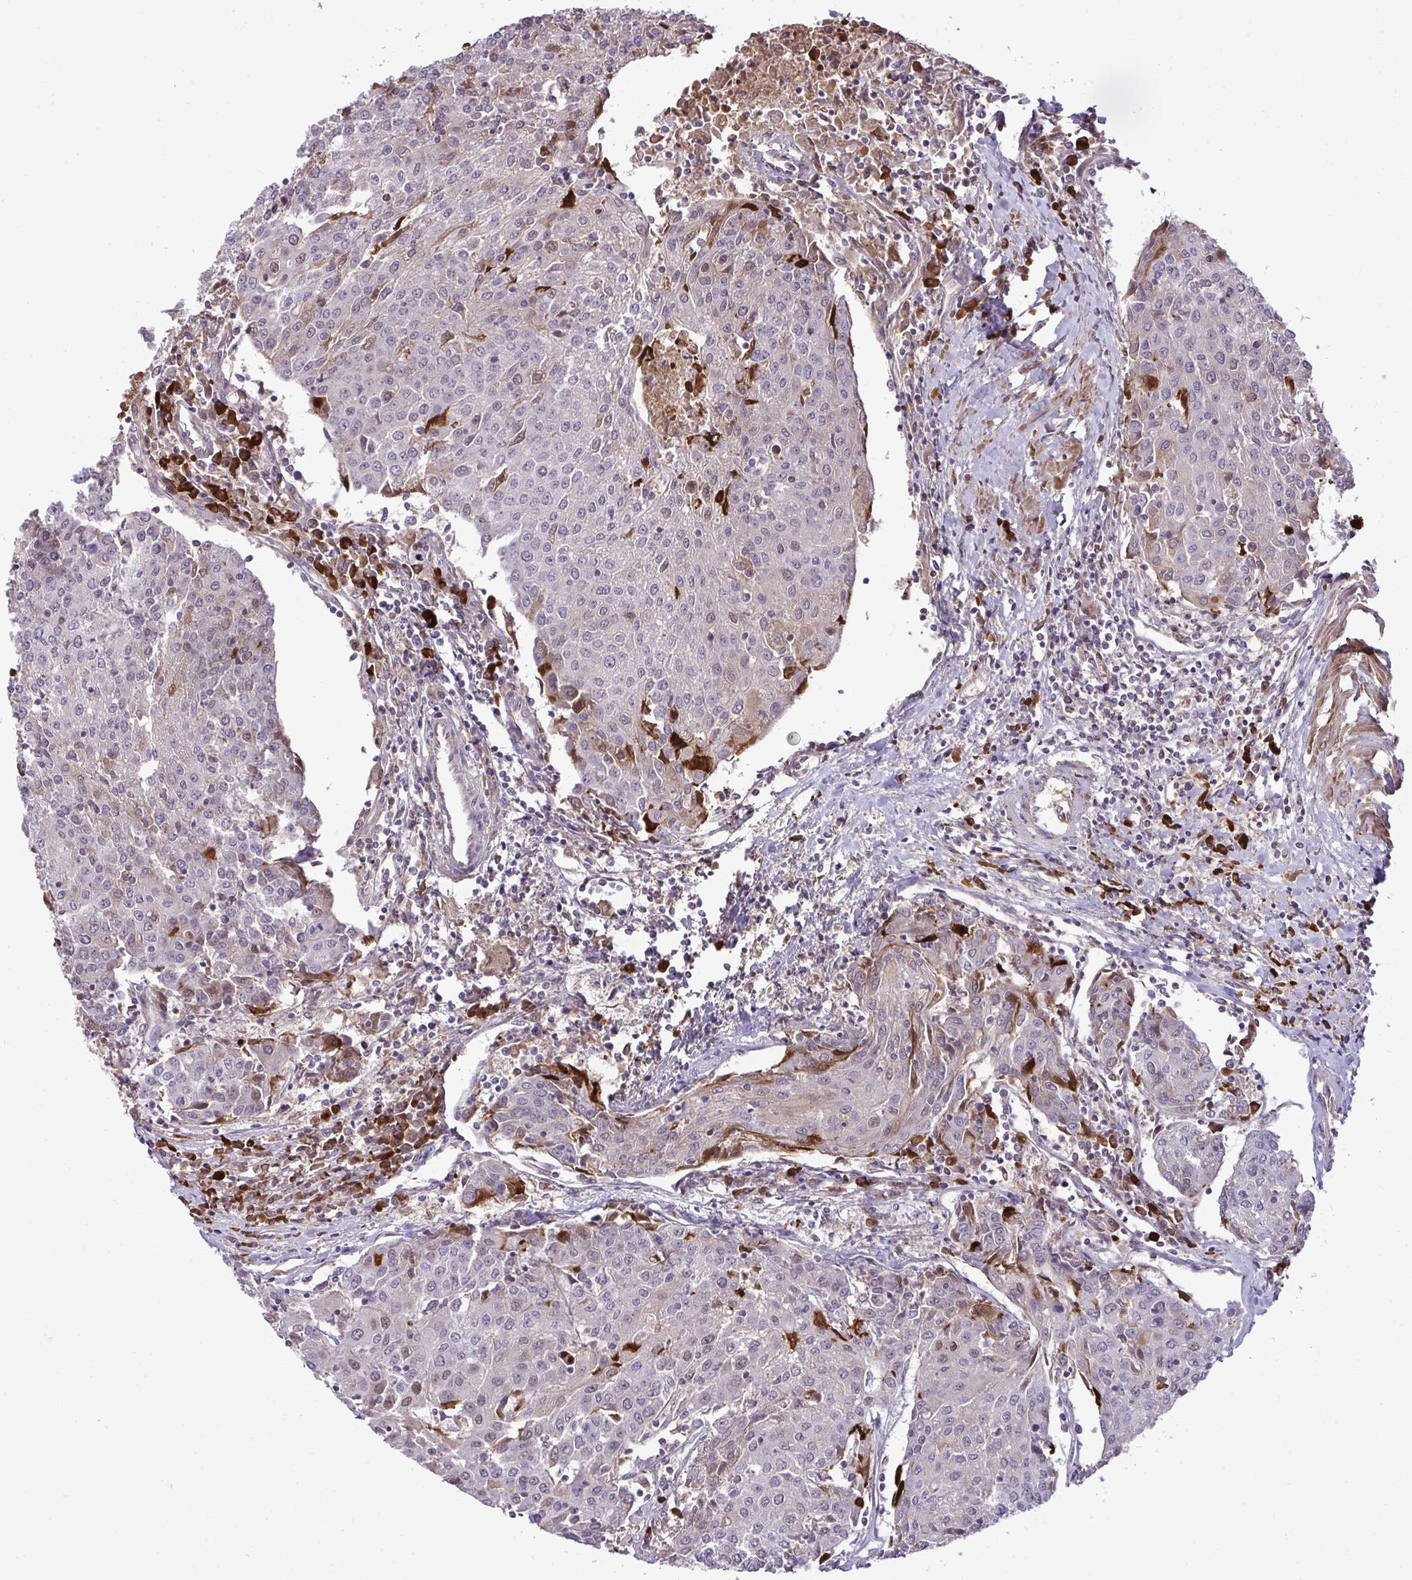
{"staining": {"intensity": "weak", "quantity": "<25%", "location": "cytoplasmic/membranous,nuclear"}, "tissue": "urothelial cancer", "cell_type": "Tumor cells", "image_type": "cancer", "snomed": [{"axis": "morphology", "description": "Urothelial carcinoma, High grade"}, {"axis": "topography", "description": "Urinary bladder"}], "caption": "Tumor cells are negative for brown protein staining in urothelial cancer.", "gene": "ZSCAN9", "patient": {"sex": "female", "age": 85}}